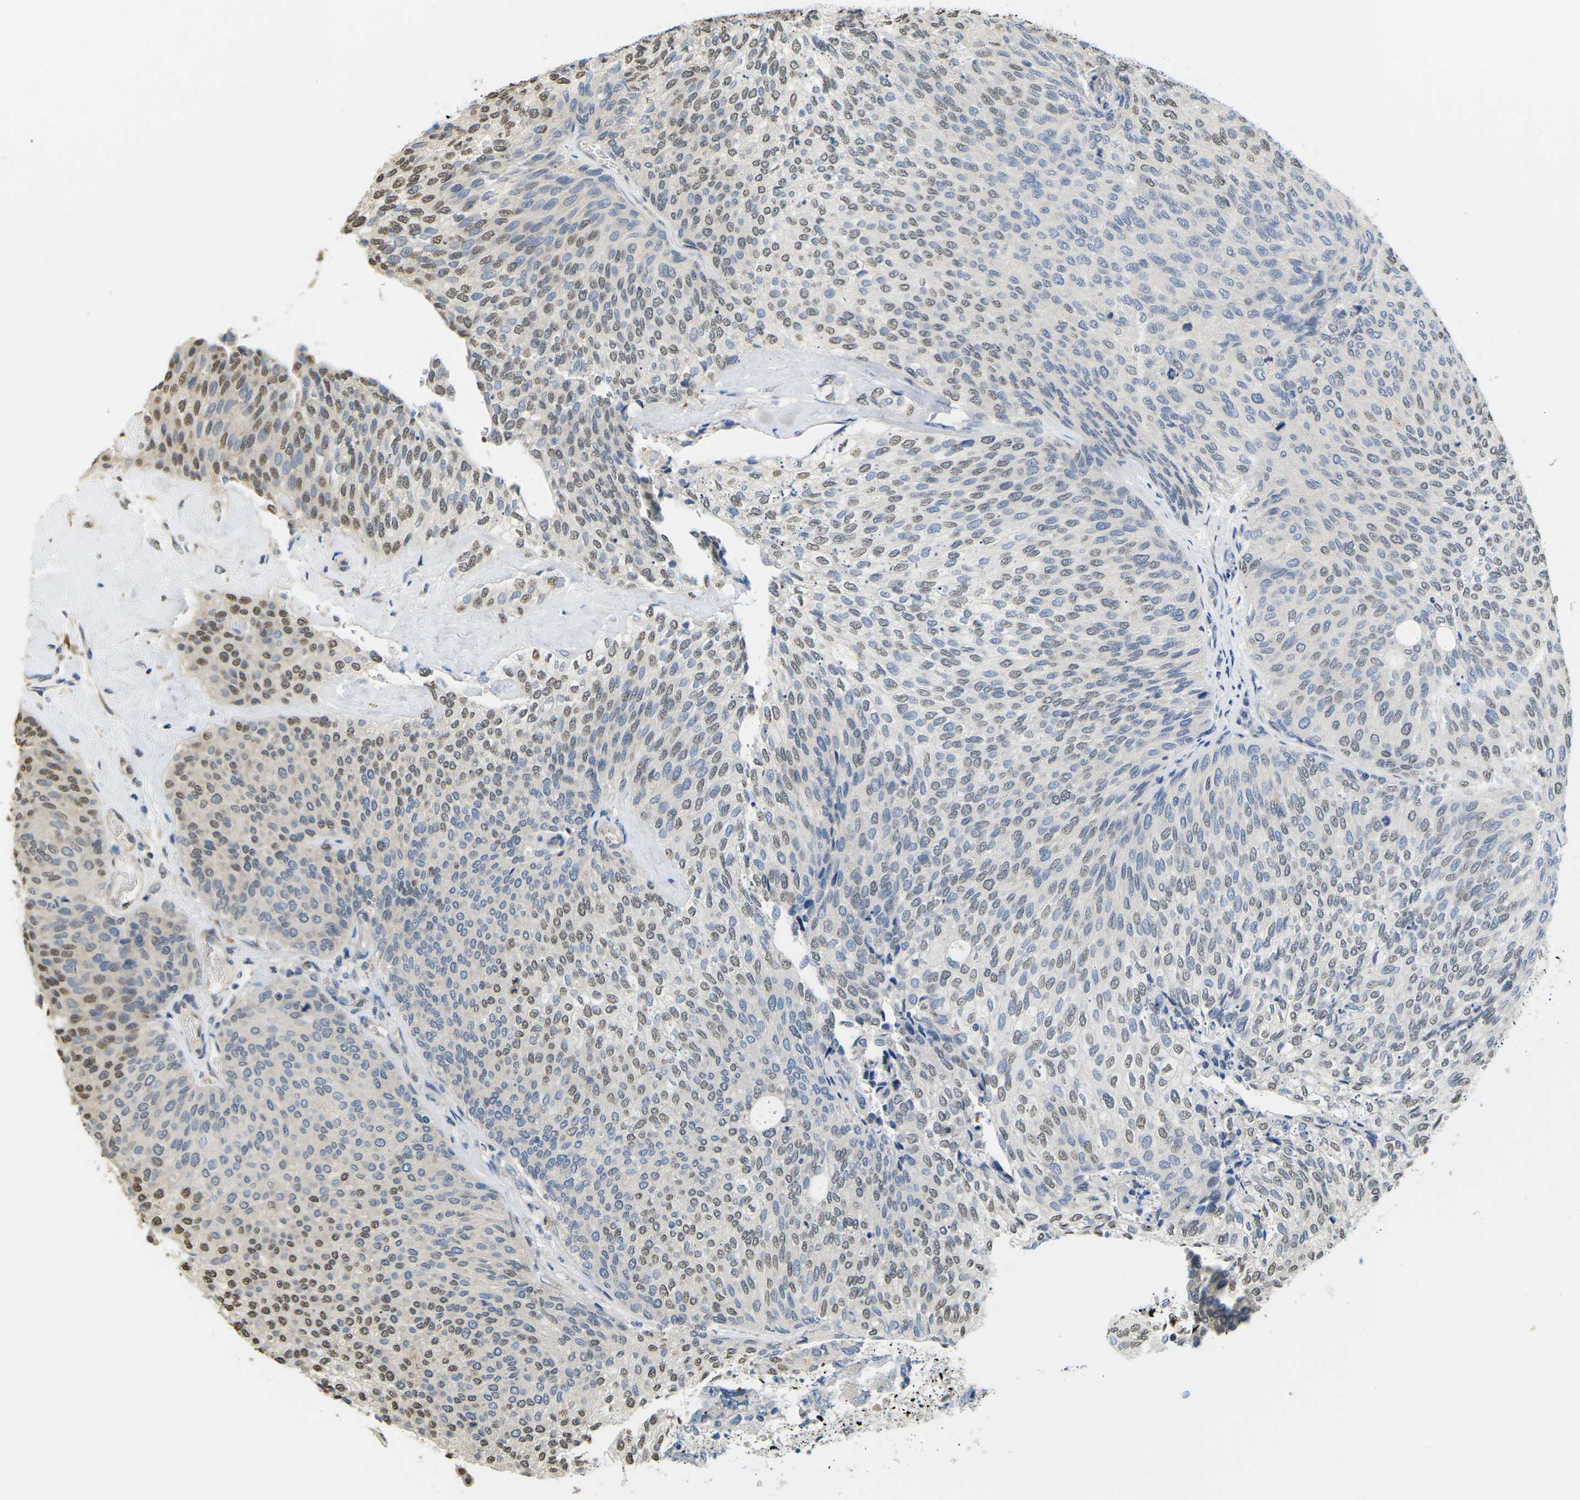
{"staining": {"intensity": "moderate", "quantity": "25%-75%", "location": "nuclear"}, "tissue": "urothelial cancer", "cell_type": "Tumor cells", "image_type": "cancer", "snomed": [{"axis": "morphology", "description": "Urothelial carcinoma, Low grade"}, {"axis": "topography", "description": "Urinary bladder"}], "caption": "Immunohistochemistry (DAB) staining of low-grade urothelial carcinoma displays moderate nuclear protein positivity in about 25%-75% of tumor cells.", "gene": "ERBB4", "patient": {"sex": "female", "age": 79}}